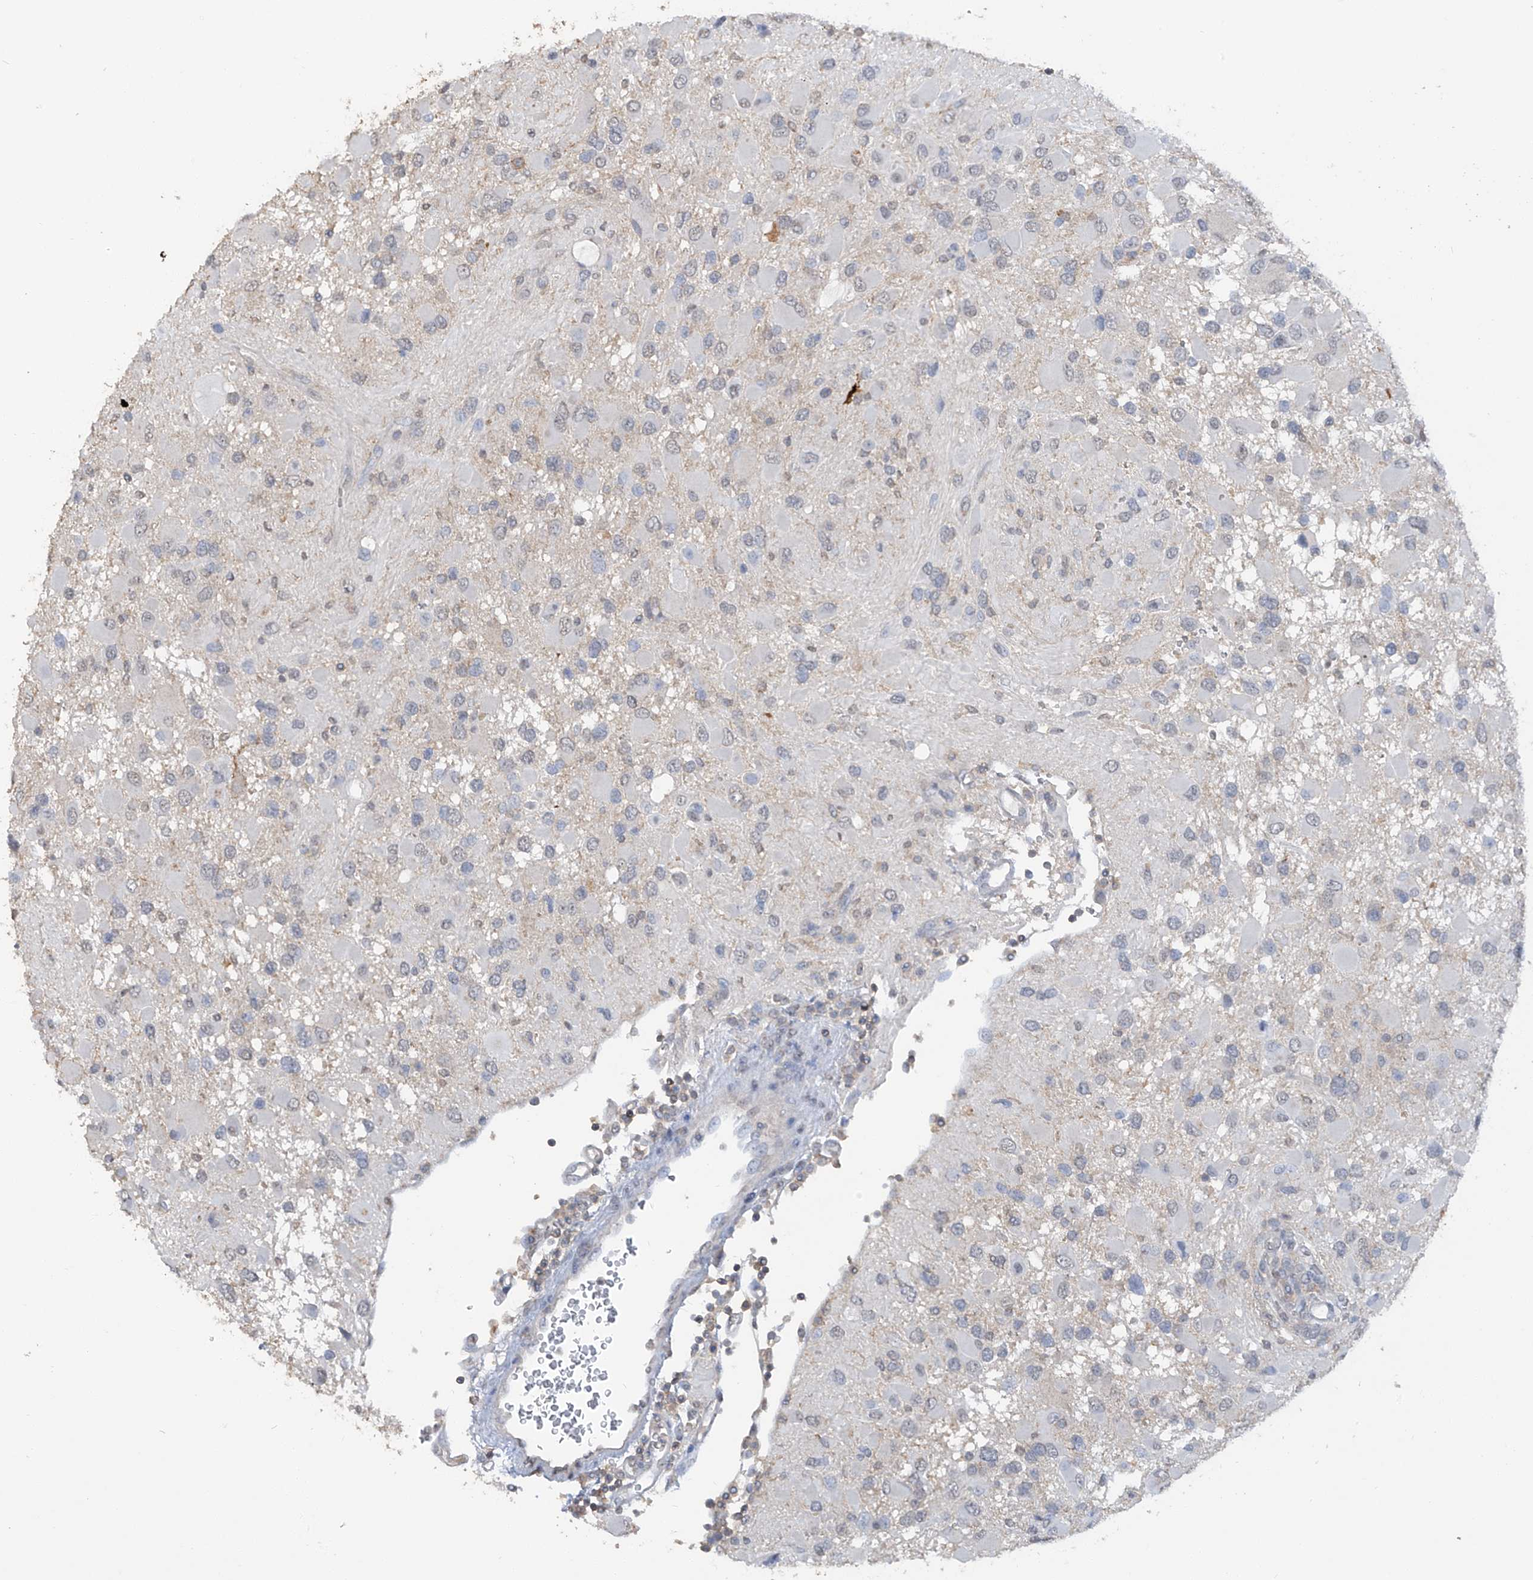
{"staining": {"intensity": "negative", "quantity": "none", "location": "none"}, "tissue": "glioma", "cell_type": "Tumor cells", "image_type": "cancer", "snomed": [{"axis": "morphology", "description": "Glioma, malignant, High grade"}, {"axis": "topography", "description": "Brain"}], "caption": "Tumor cells are negative for protein expression in human high-grade glioma (malignant). The staining is performed using DAB brown chromogen with nuclei counter-stained in using hematoxylin.", "gene": "HAS3", "patient": {"sex": "male", "age": 53}}